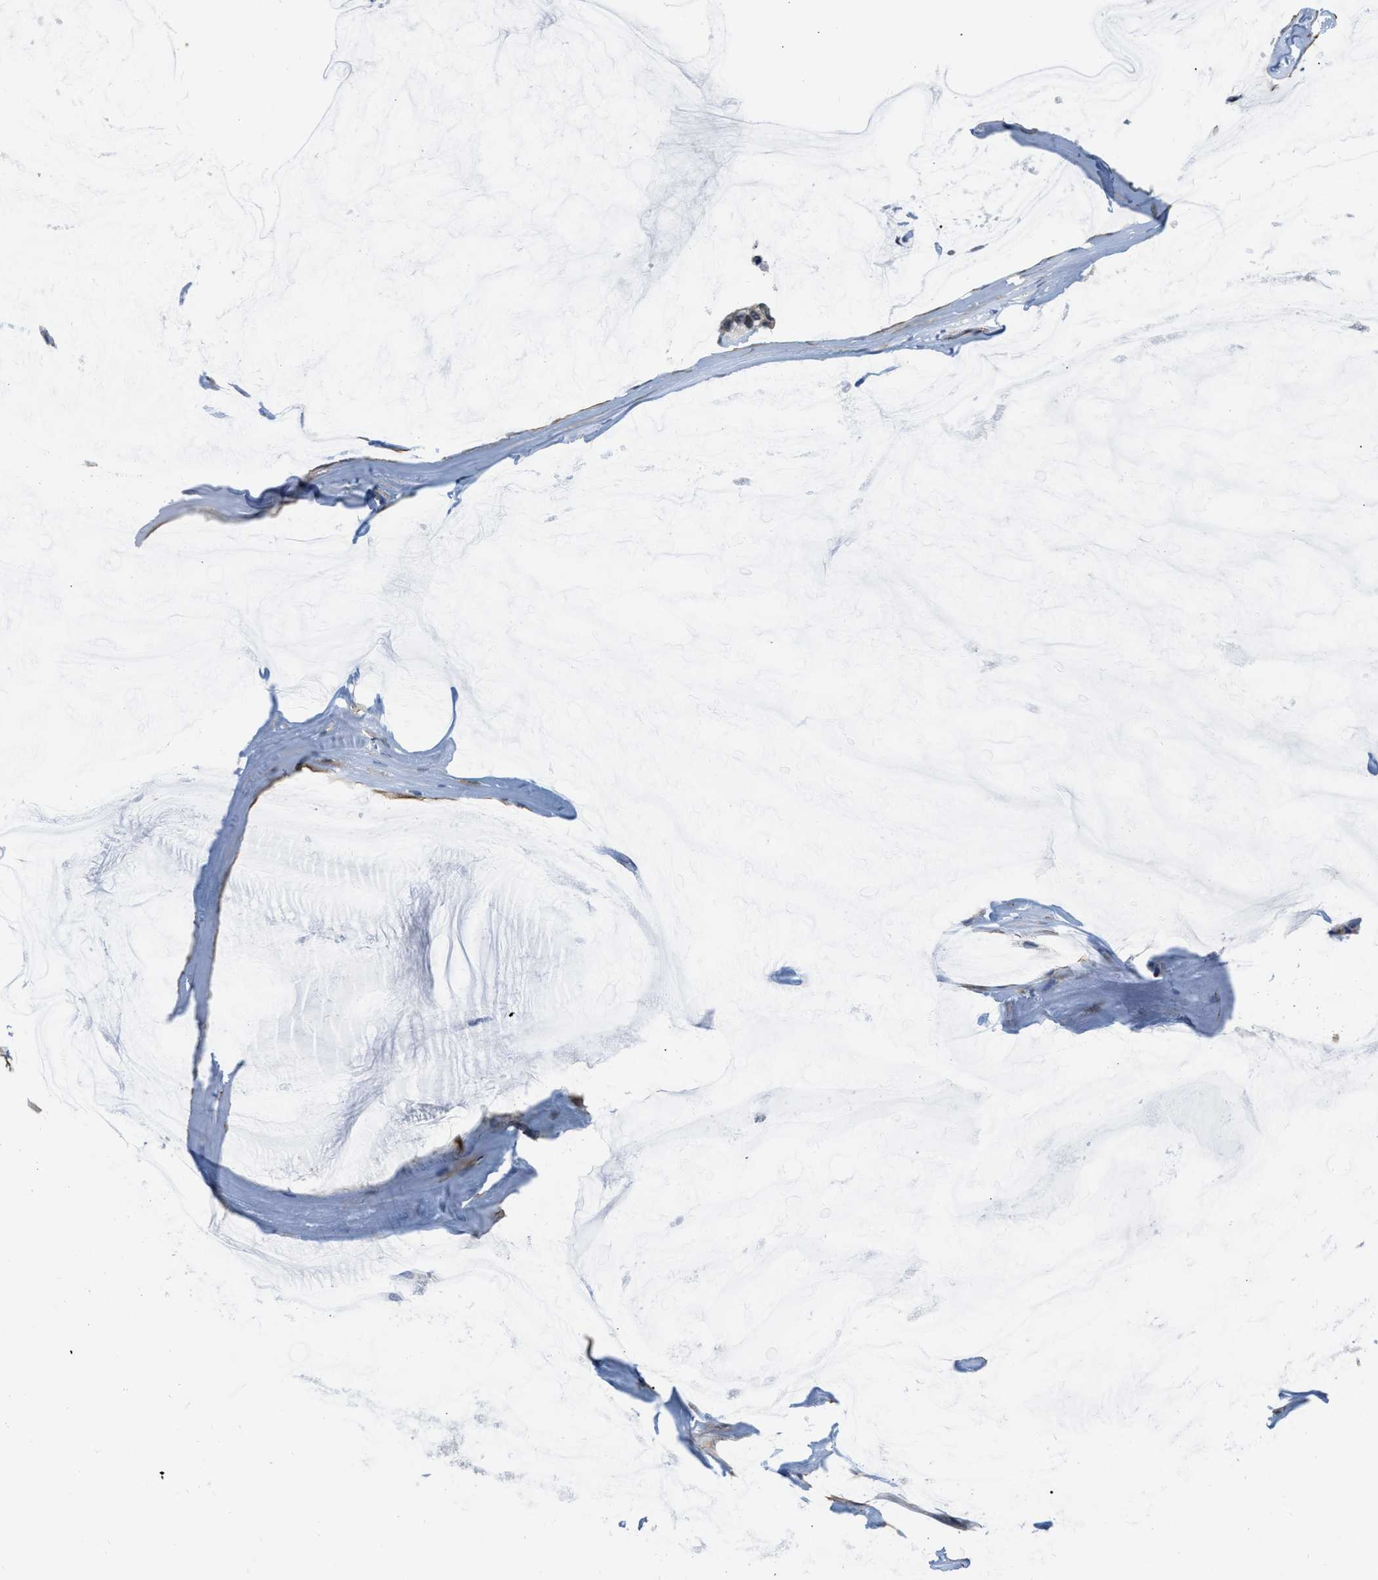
{"staining": {"intensity": "negative", "quantity": "none", "location": "none"}, "tissue": "ovarian cancer", "cell_type": "Tumor cells", "image_type": "cancer", "snomed": [{"axis": "morphology", "description": "Cystadenocarcinoma, mucinous, NOS"}, {"axis": "topography", "description": "Ovary"}], "caption": "Tumor cells are negative for protein expression in human ovarian cancer.", "gene": "NAPEPLD", "patient": {"sex": "female", "age": 39}}